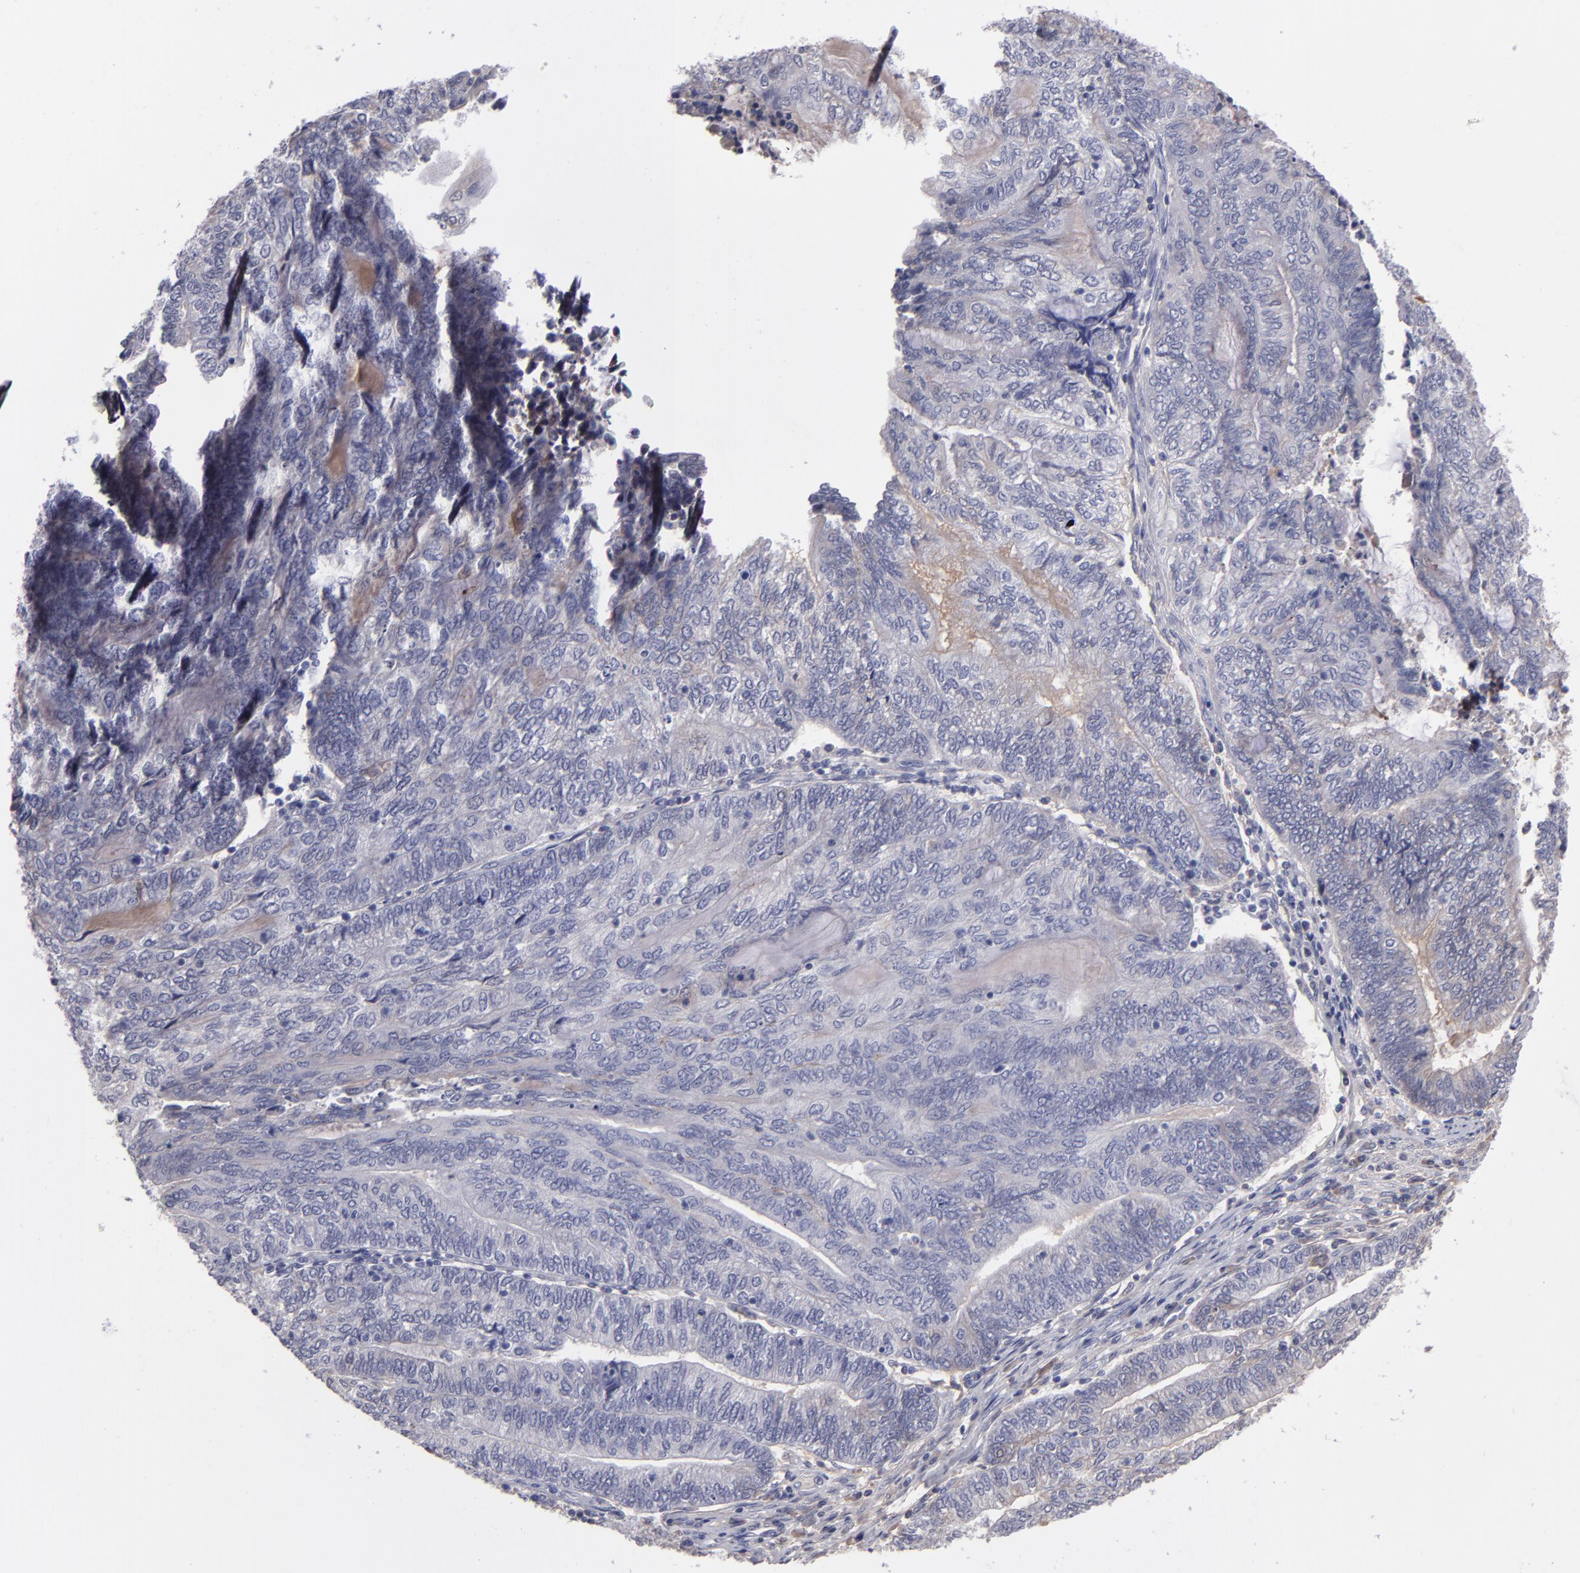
{"staining": {"intensity": "weak", "quantity": "<25%", "location": "cytoplasmic/membranous"}, "tissue": "endometrial cancer", "cell_type": "Tumor cells", "image_type": "cancer", "snomed": [{"axis": "morphology", "description": "Adenocarcinoma, NOS"}, {"axis": "topography", "description": "Uterus"}, {"axis": "topography", "description": "Endometrium"}], "caption": "High magnification brightfield microscopy of endometrial cancer (adenocarcinoma) stained with DAB (brown) and counterstained with hematoxylin (blue): tumor cells show no significant expression. Brightfield microscopy of immunohistochemistry (IHC) stained with DAB (brown) and hematoxylin (blue), captured at high magnification.", "gene": "ITIH4", "patient": {"sex": "female", "age": 70}}